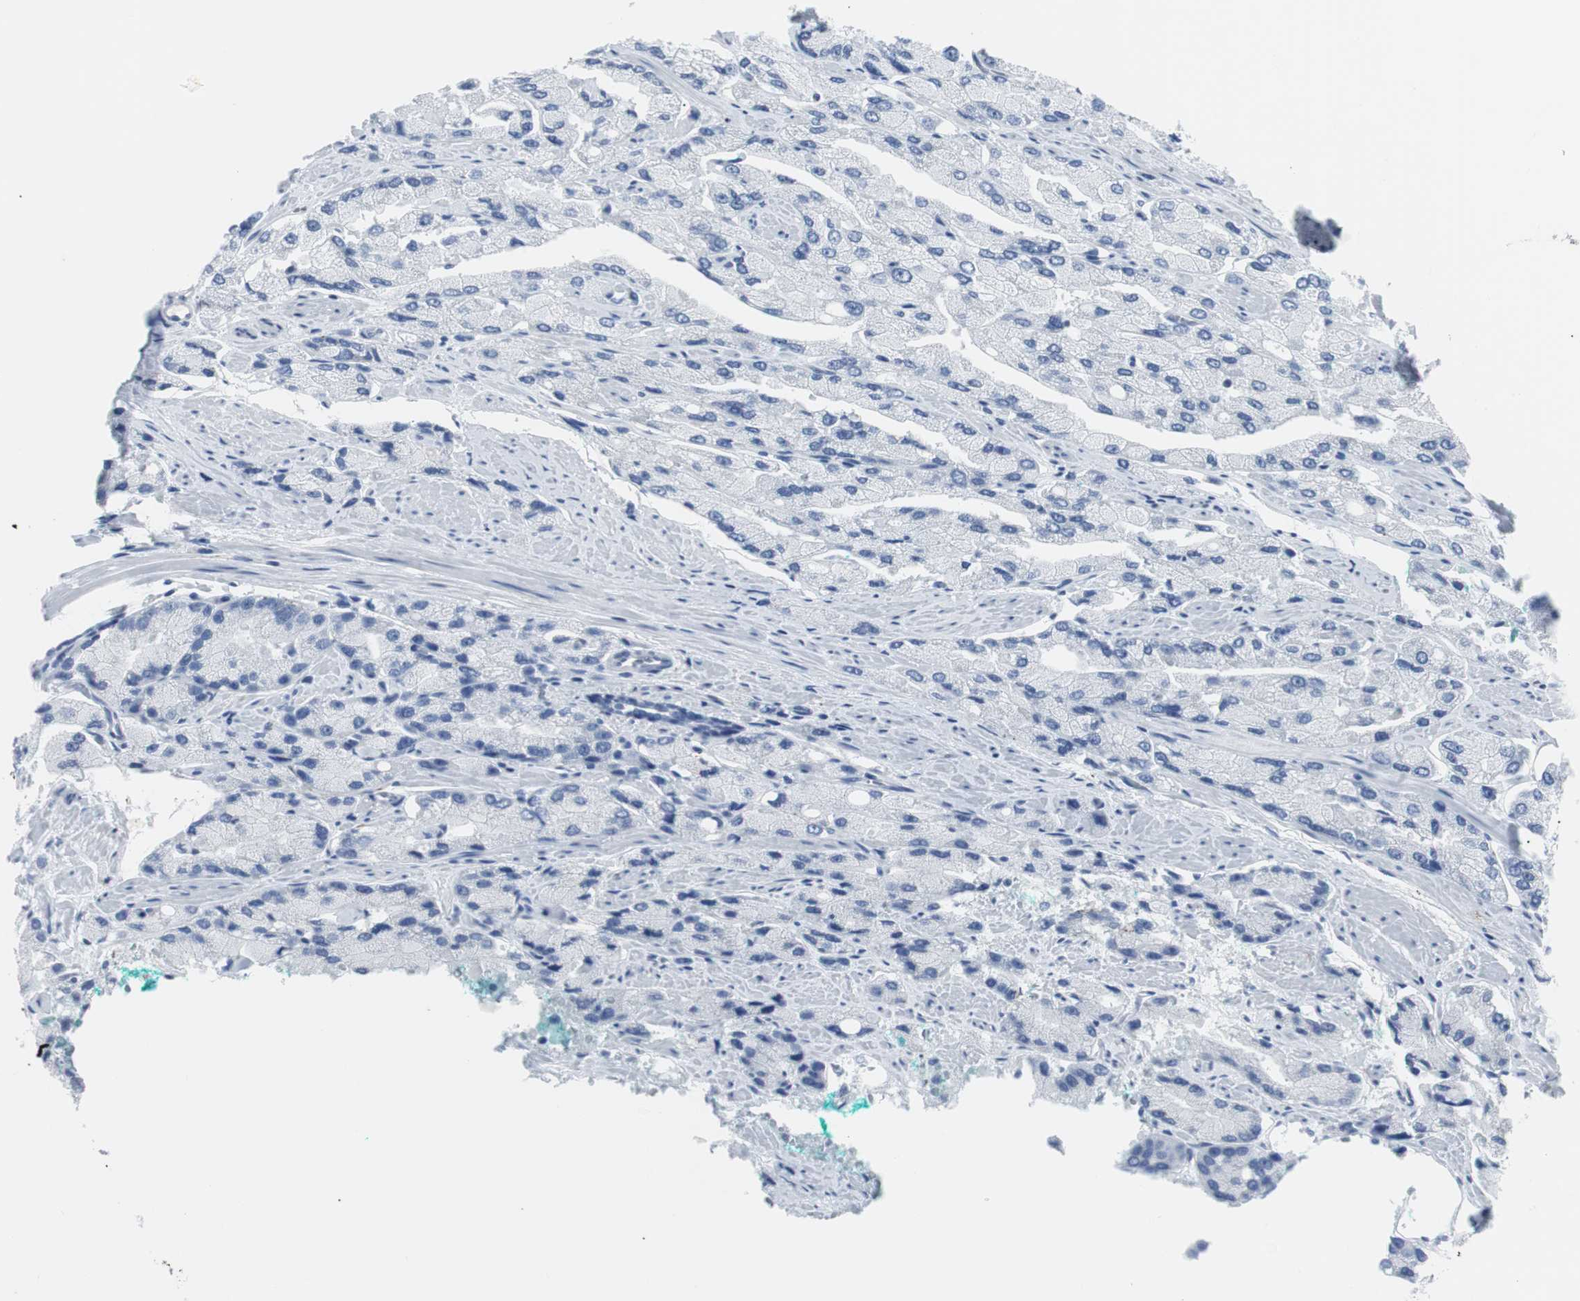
{"staining": {"intensity": "negative", "quantity": "none", "location": "none"}, "tissue": "prostate cancer", "cell_type": "Tumor cells", "image_type": "cancer", "snomed": [{"axis": "morphology", "description": "Adenocarcinoma, High grade"}, {"axis": "topography", "description": "Prostate"}], "caption": "Human prostate cancer stained for a protein using immunohistochemistry demonstrates no expression in tumor cells.", "gene": "GAP43", "patient": {"sex": "male", "age": 58}}